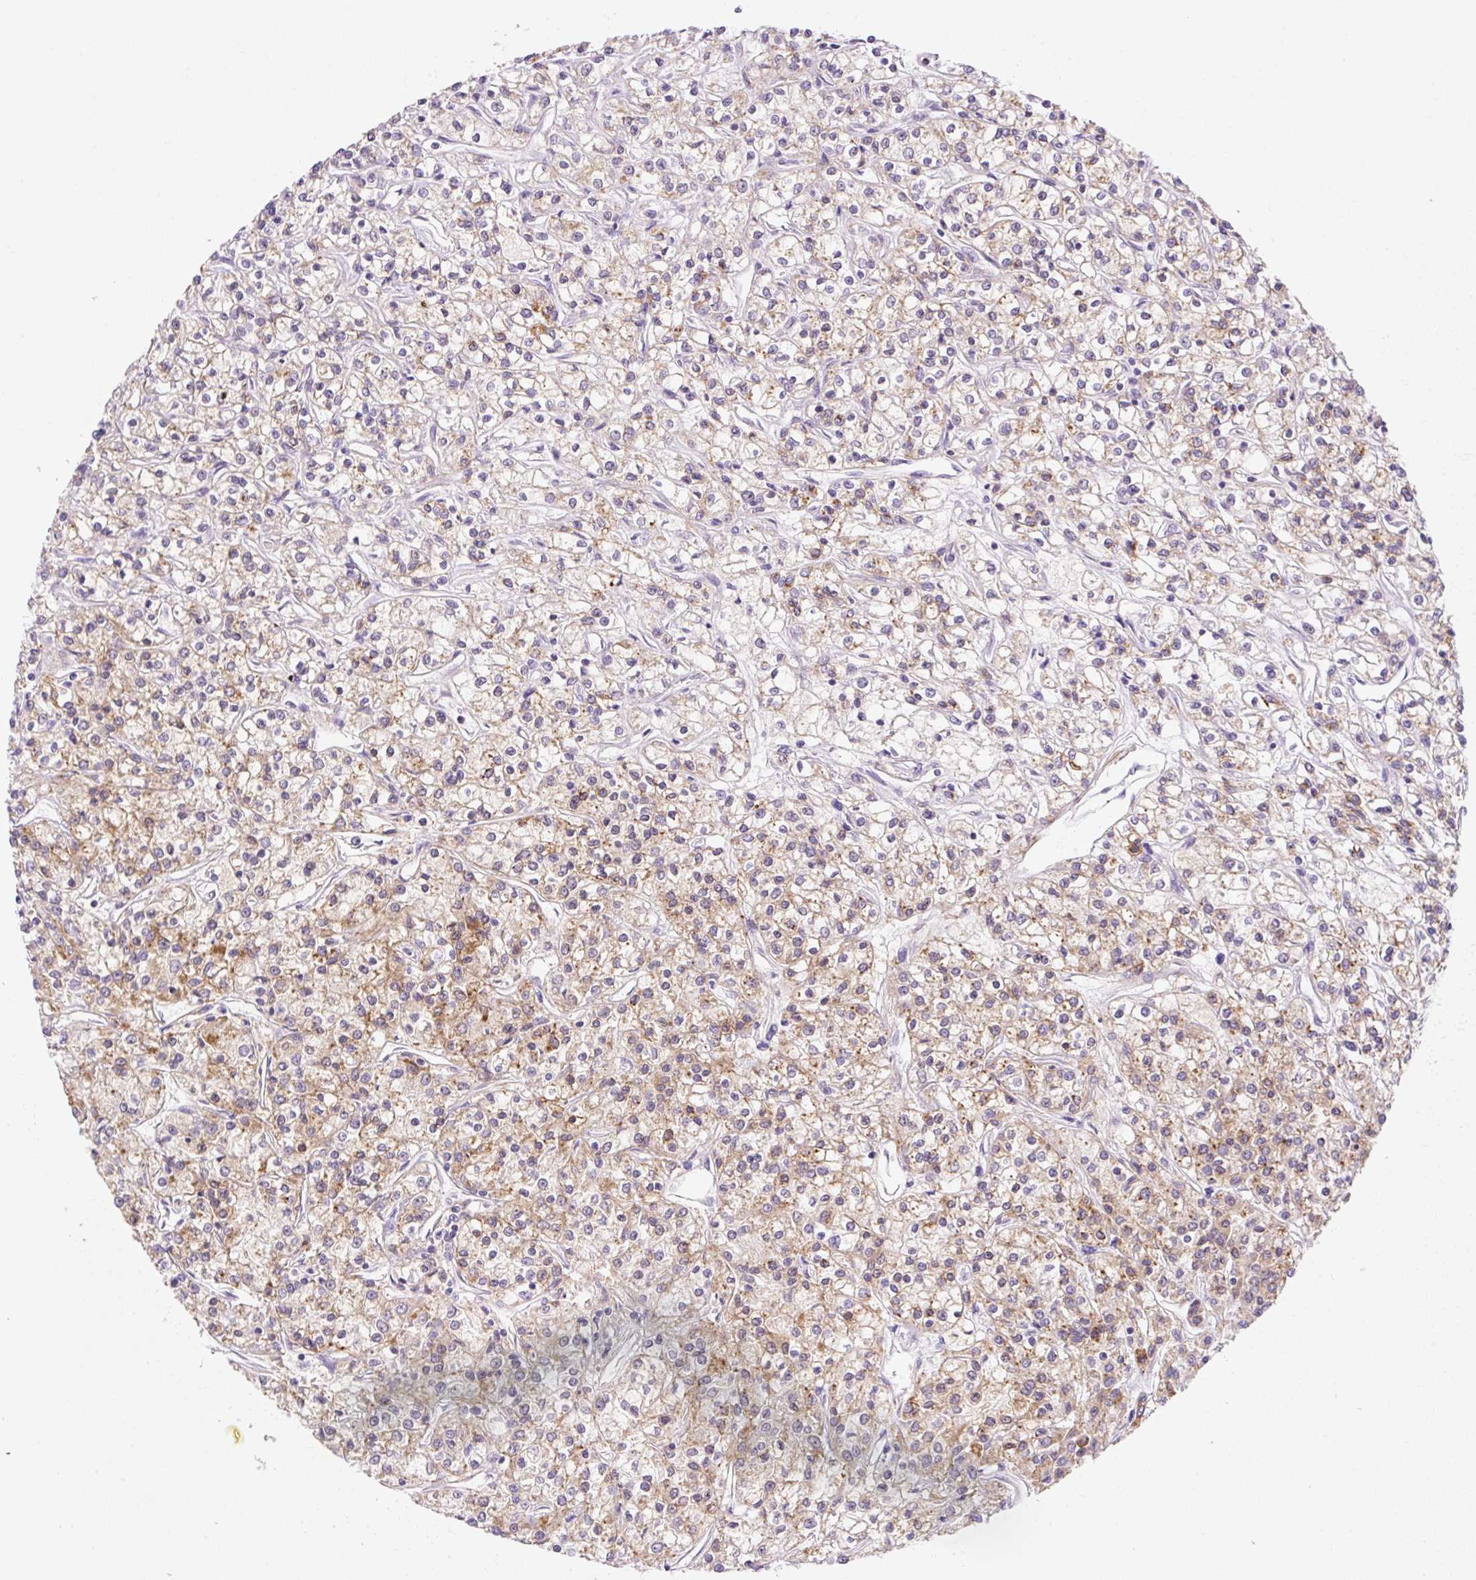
{"staining": {"intensity": "moderate", "quantity": "<25%", "location": "cytoplasmic/membranous"}, "tissue": "renal cancer", "cell_type": "Tumor cells", "image_type": "cancer", "snomed": [{"axis": "morphology", "description": "Adenocarcinoma, NOS"}, {"axis": "topography", "description": "Kidney"}], "caption": "Renal cancer (adenocarcinoma) stained for a protein (brown) demonstrates moderate cytoplasmic/membranous positive expression in approximately <25% of tumor cells.", "gene": "CEBPZOS", "patient": {"sex": "female", "age": 59}}